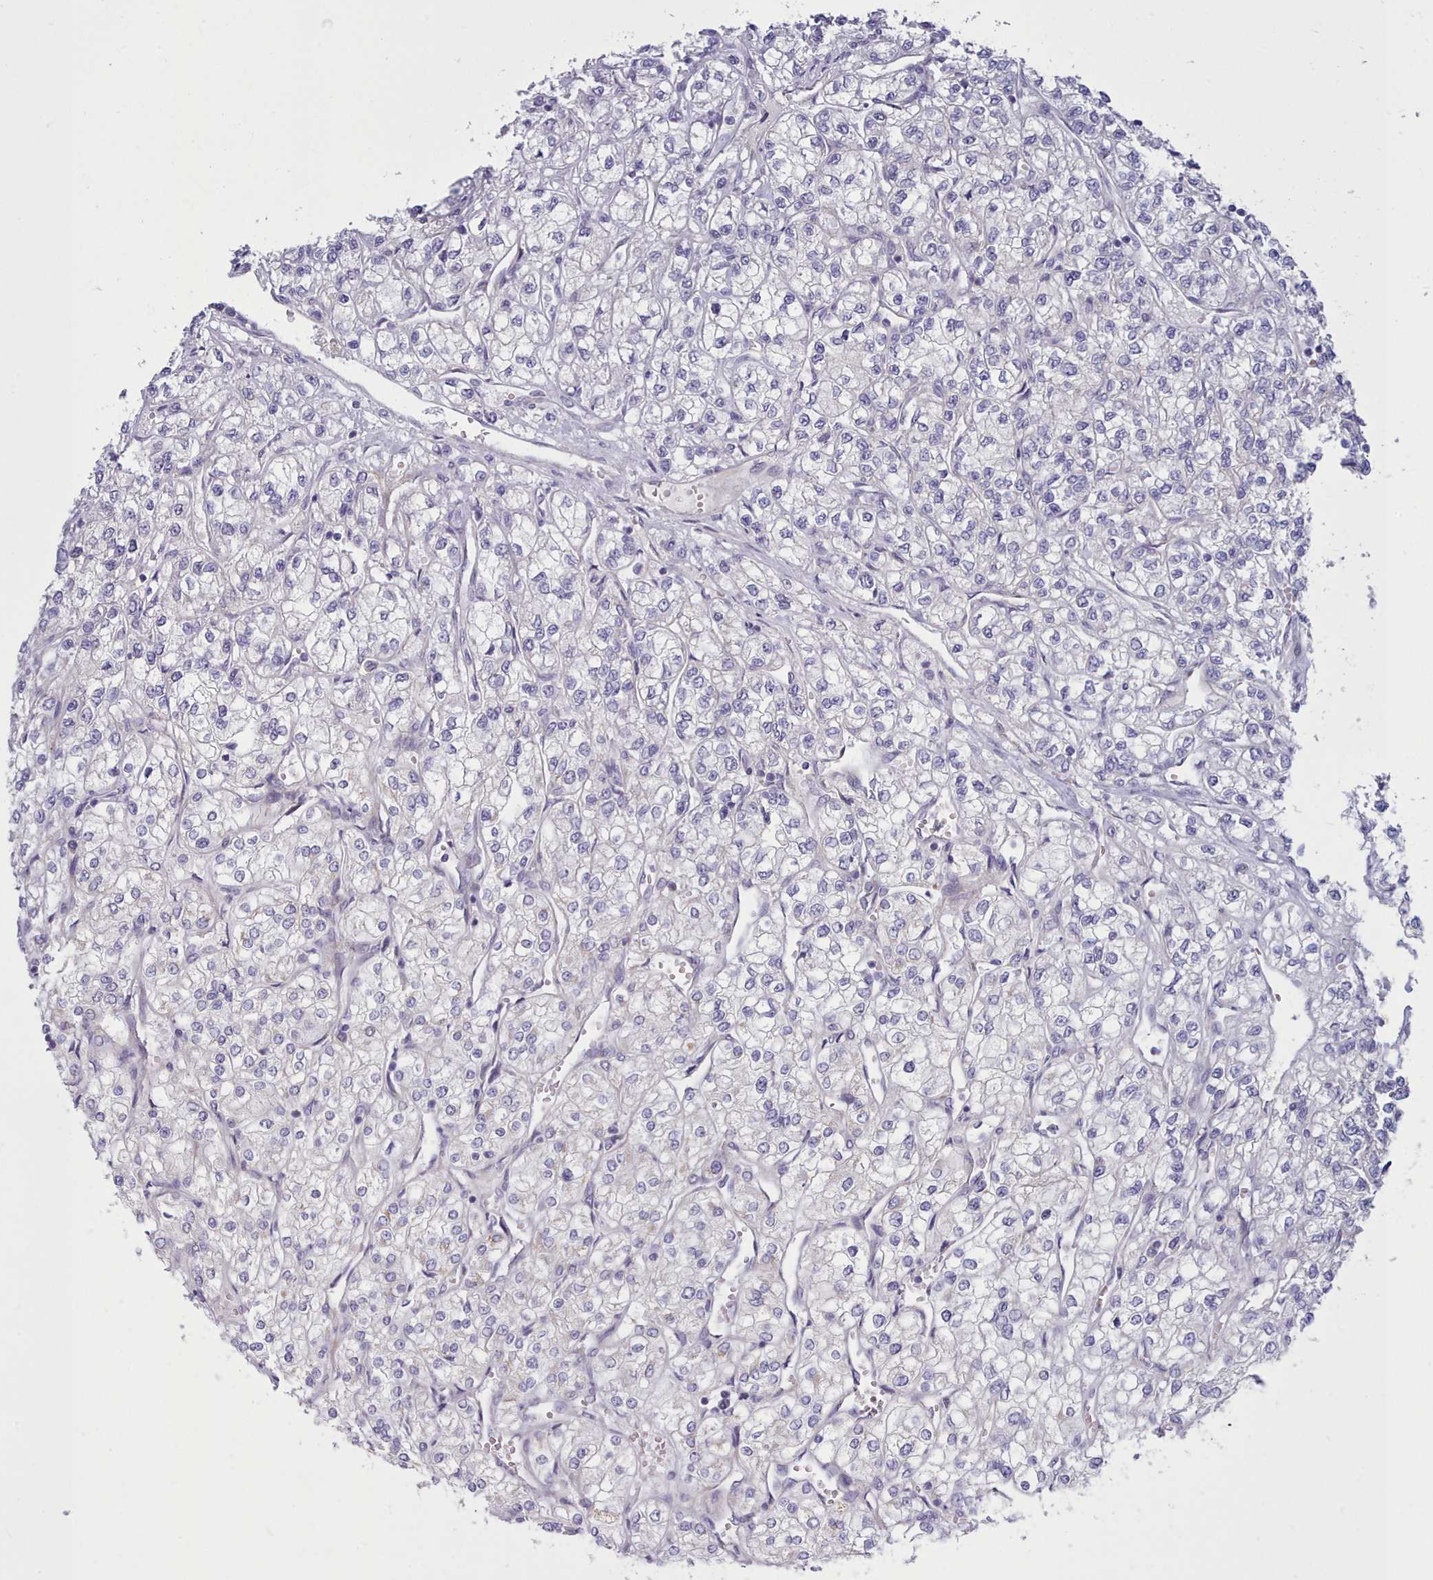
{"staining": {"intensity": "negative", "quantity": "none", "location": "none"}, "tissue": "renal cancer", "cell_type": "Tumor cells", "image_type": "cancer", "snomed": [{"axis": "morphology", "description": "Adenocarcinoma, NOS"}, {"axis": "topography", "description": "Kidney"}], "caption": "The IHC image has no significant staining in tumor cells of adenocarcinoma (renal) tissue.", "gene": "MRPL21", "patient": {"sex": "male", "age": 80}}